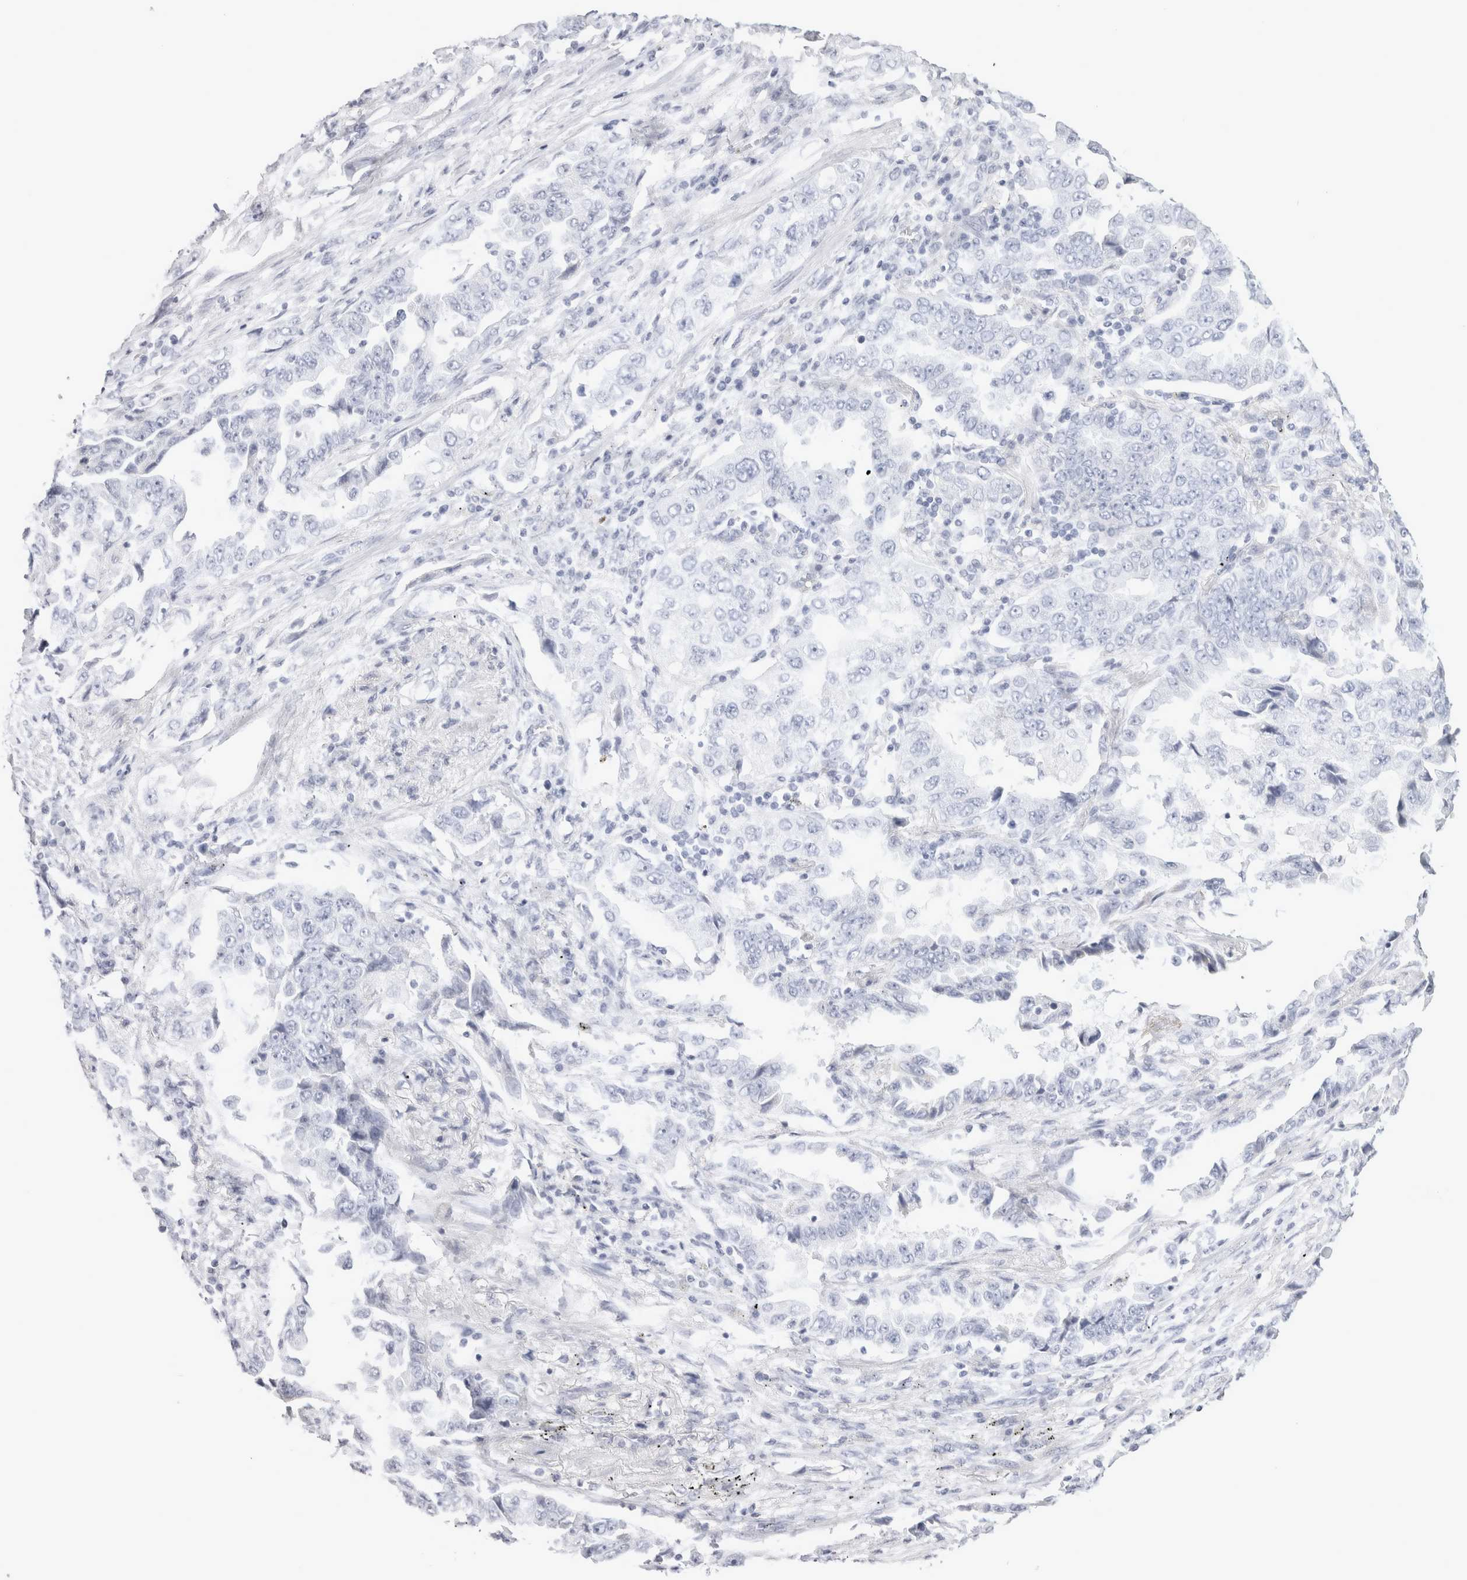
{"staining": {"intensity": "negative", "quantity": "none", "location": "none"}, "tissue": "lung cancer", "cell_type": "Tumor cells", "image_type": "cancer", "snomed": [{"axis": "morphology", "description": "Adenocarcinoma, NOS"}, {"axis": "topography", "description": "Lung"}], "caption": "High magnification brightfield microscopy of lung cancer (adenocarcinoma) stained with DAB (brown) and counterstained with hematoxylin (blue): tumor cells show no significant positivity. (DAB immunohistochemistry (IHC) with hematoxylin counter stain).", "gene": "GARIN1A", "patient": {"sex": "female", "age": 51}}